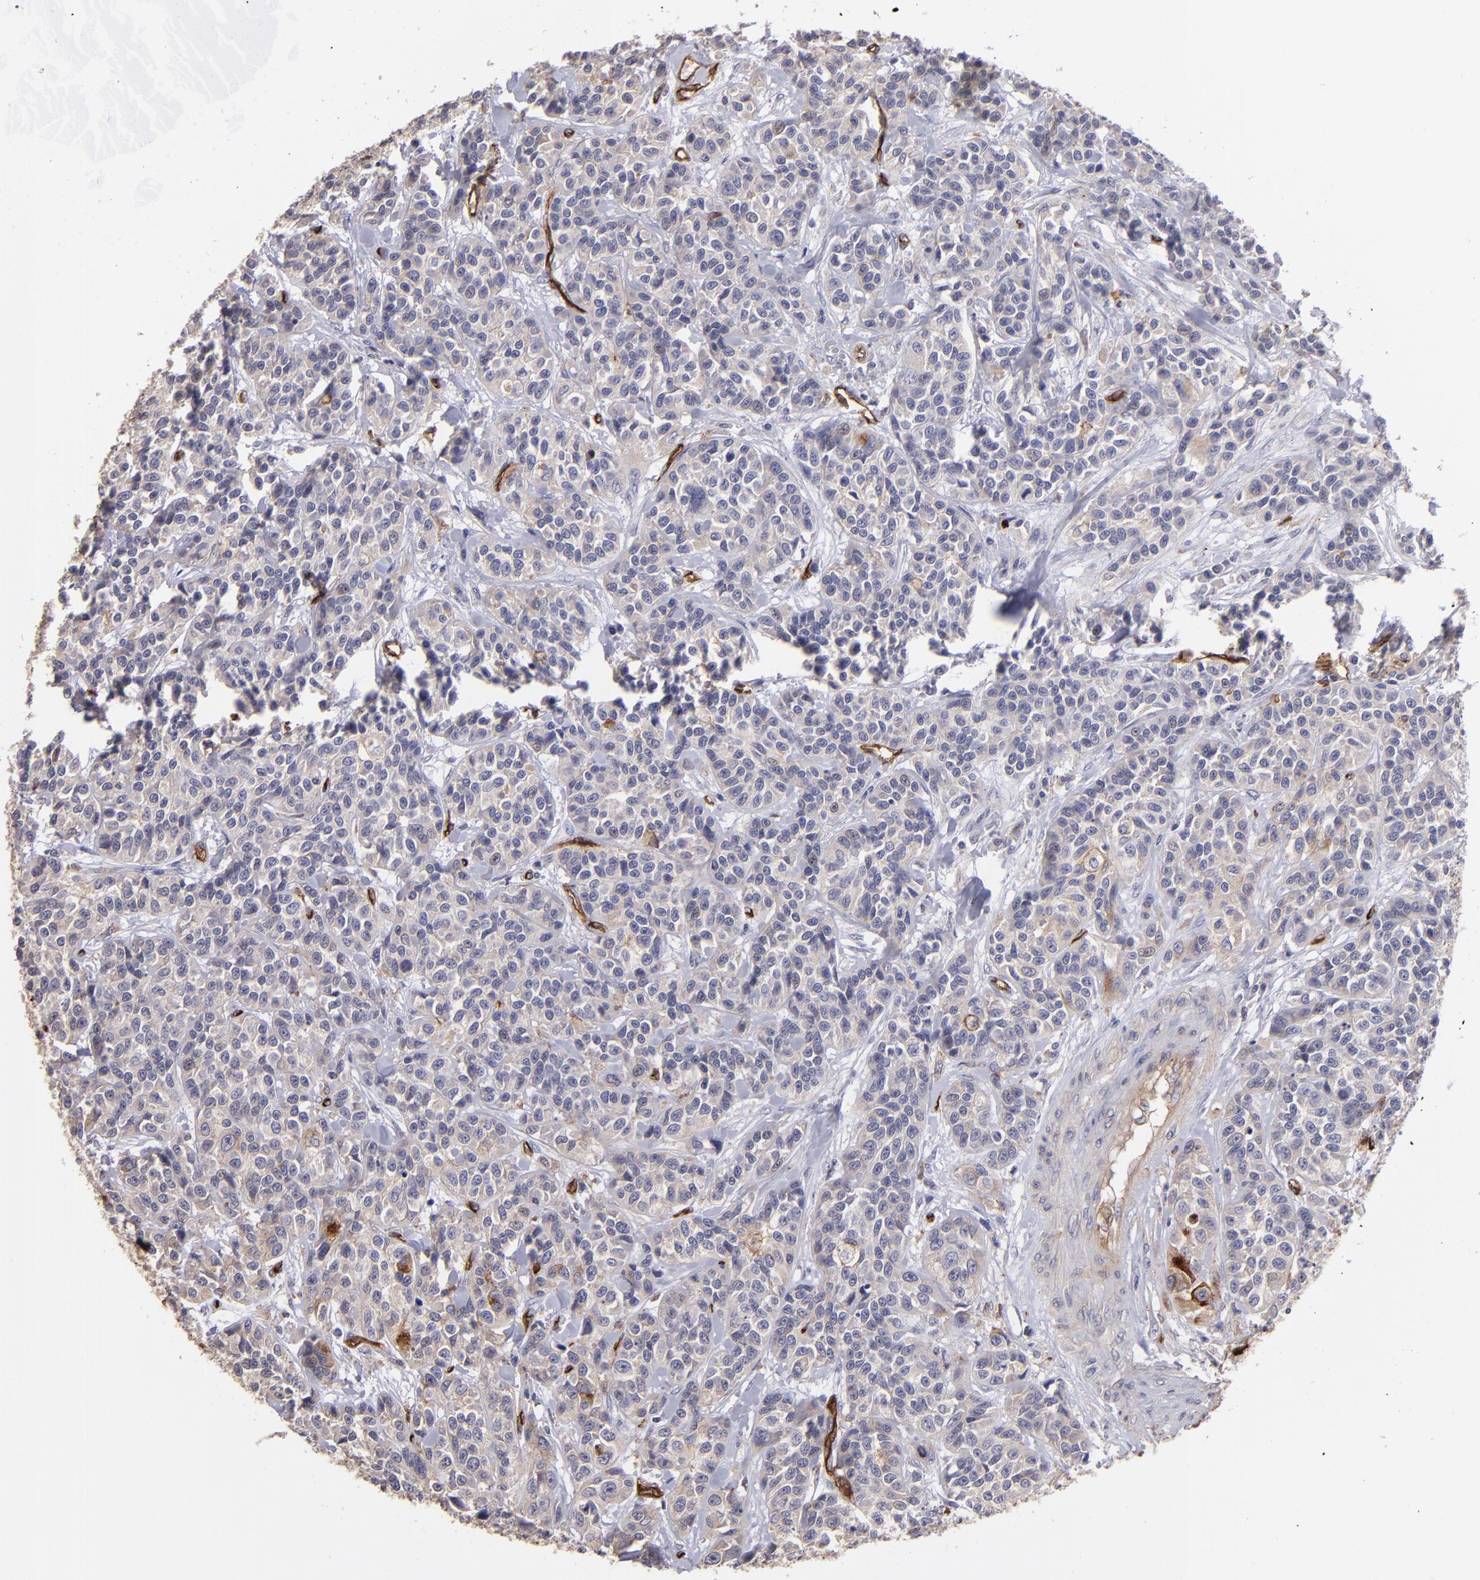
{"staining": {"intensity": "negative", "quantity": "none", "location": "none"}, "tissue": "urothelial cancer", "cell_type": "Tumor cells", "image_type": "cancer", "snomed": [{"axis": "morphology", "description": "Urothelial carcinoma, High grade"}, {"axis": "topography", "description": "Urinary bladder"}], "caption": "Immunohistochemistry (IHC) of human high-grade urothelial carcinoma reveals no expression in tumor cells. (Brightfield microscopy of DAB immunohistochemistry (IHC) at high magnification).", "gene": "DYSF", "patient": {"sex": "female", "age": 81}}